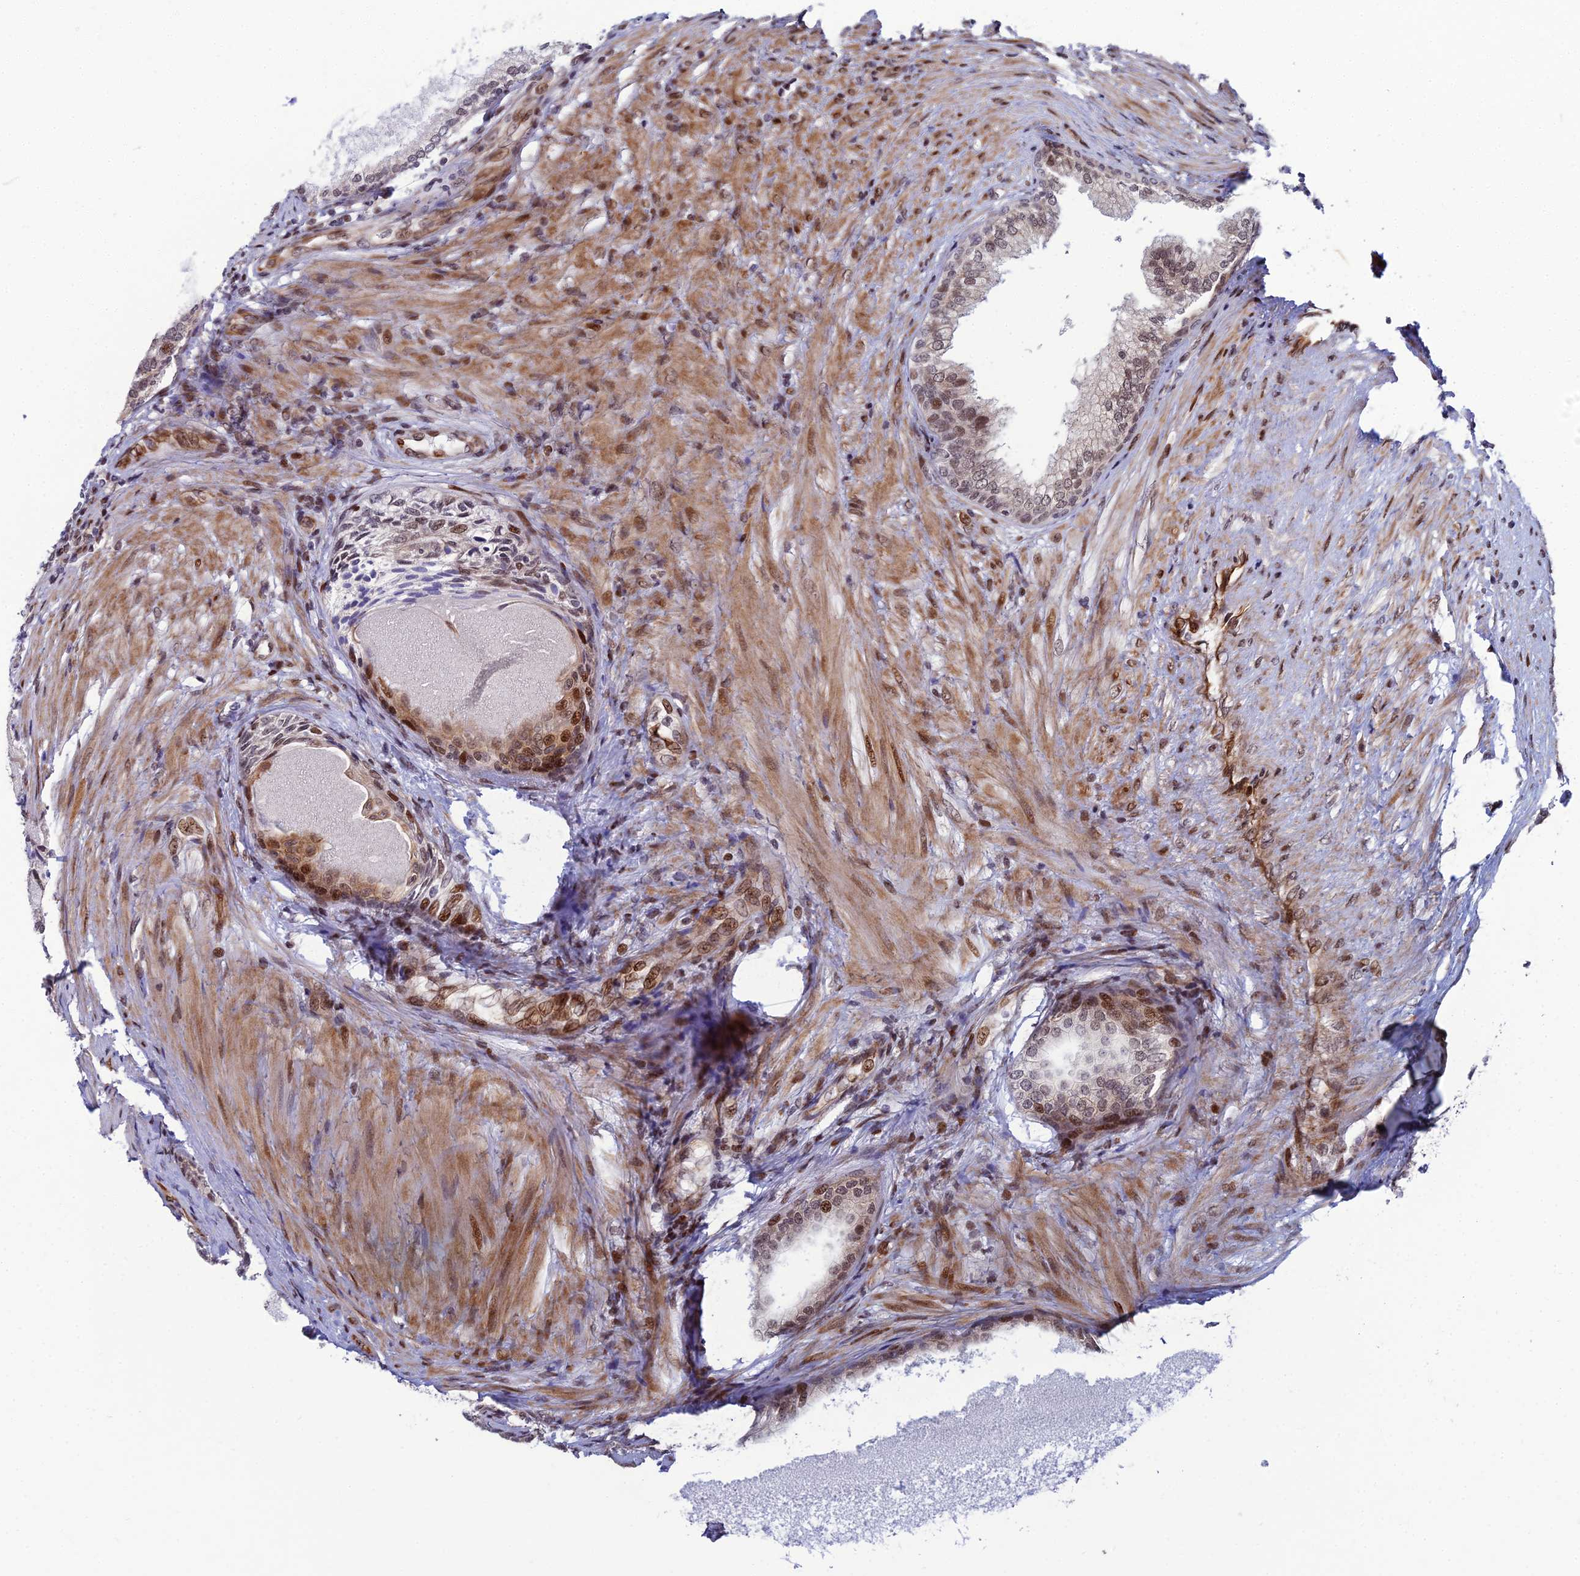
{"staining": {"intensity": "moderate", "quantity": "25%-75%", "location": "cytoplasmic/membranous,nuclear"}, "tissue": "prostate", "cell_type": "Glandular cells", "image_type": "normal", "snomed": [{"axis": "morphology", "description": "Normal tissue, NOS"}, {"axis": "topography", "description": "Prostate"}], "caption": "Immunohistochemical staining of unremarkable human prostate exhibits 25%-75% levels of moderate cytoplasmic/membranous,nuclear protein staining in approximately 25%-75% of glandular cells.", "gene": "ZNF668", "patient": {"sex": "male", "age": 76}}